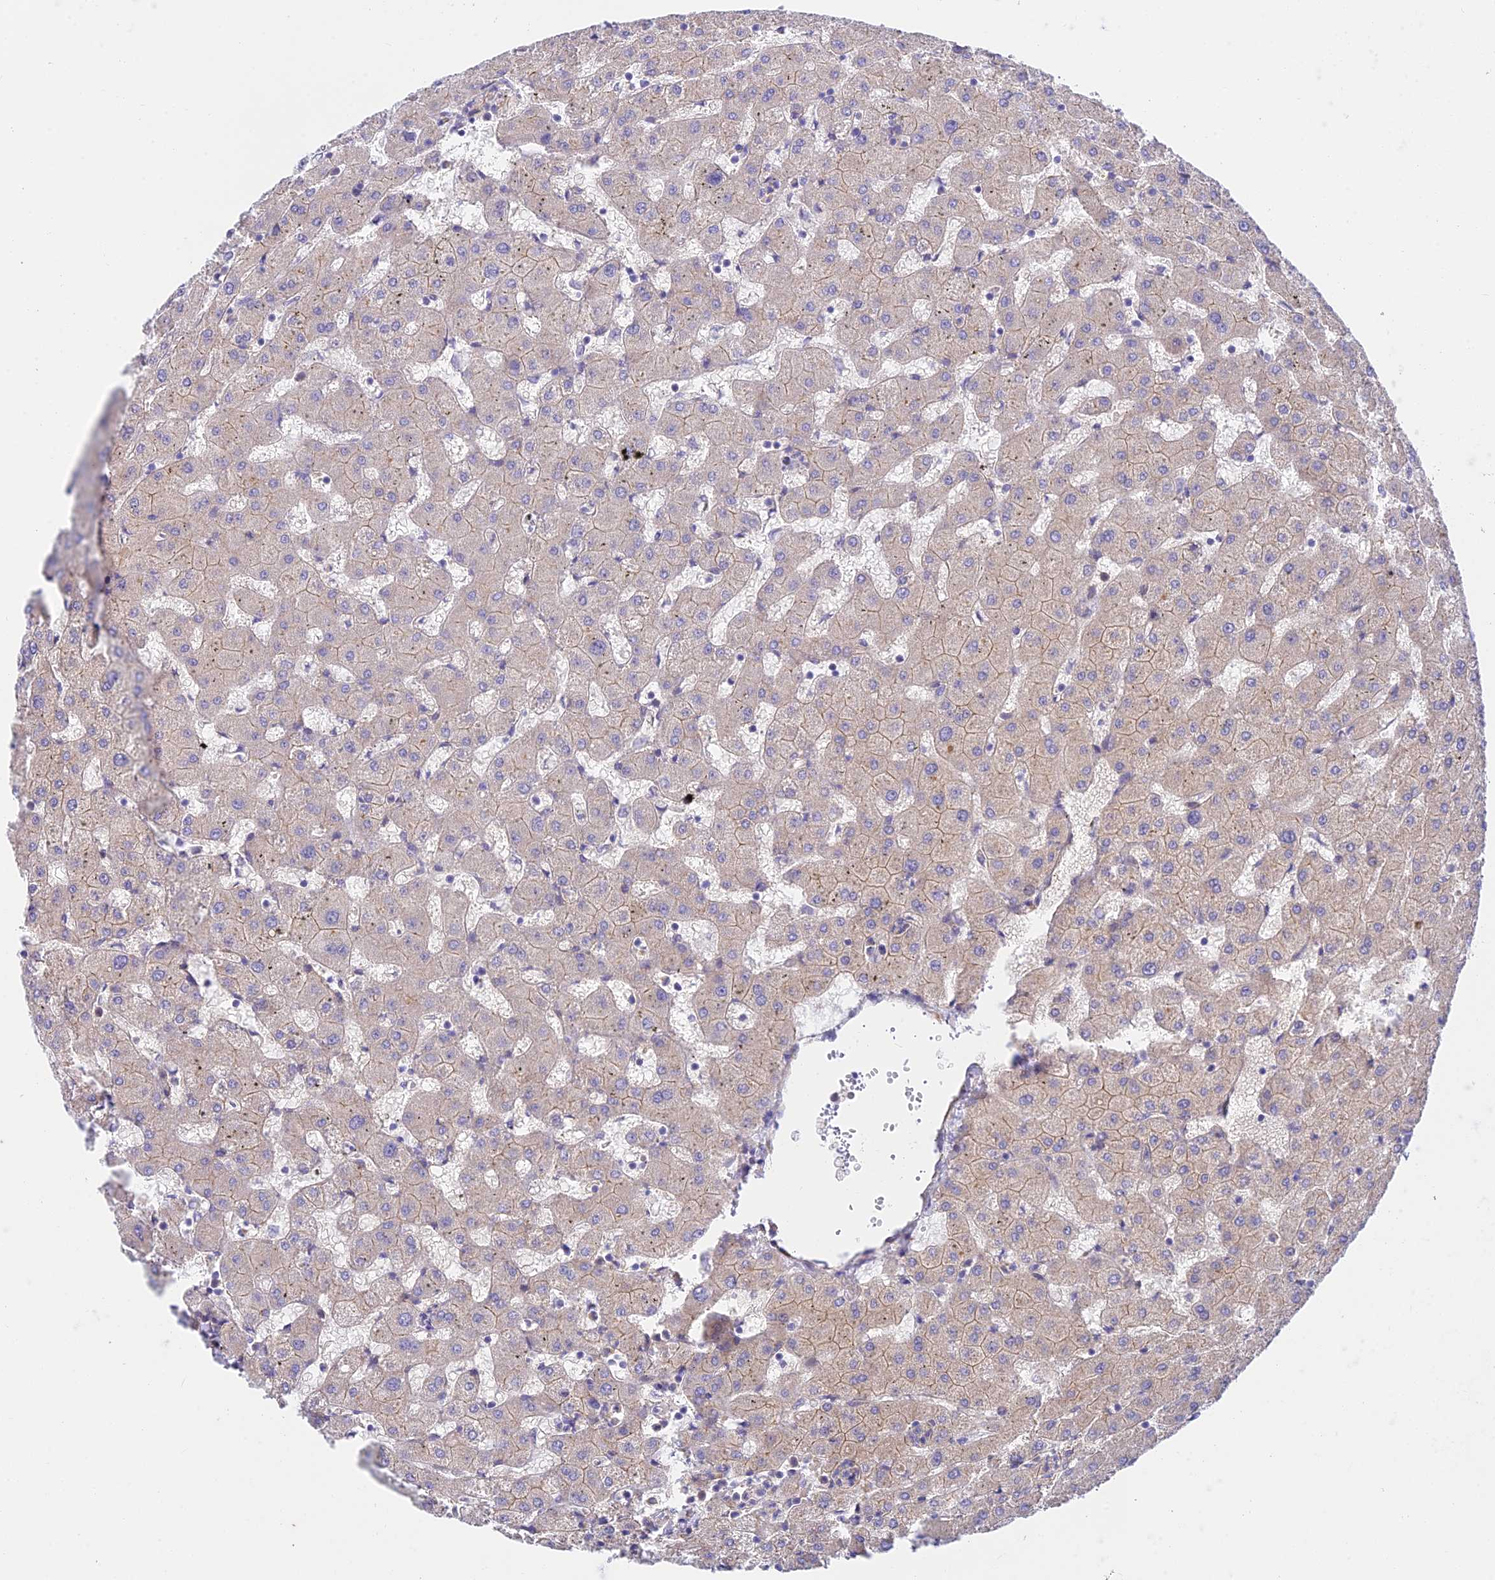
{"staining": {"intensity": "weak", "quantity": "<25%", "location": "cytoplasmic/membranous"}, "tissue": "liver", "cell_type": "Cholangiocytes", "image_type": "normal", "snomed": [{"axis": "morphology", "description": "Normal tissue, NOS"}, {"axis": "topography", "description": "Liver"}], "caption": "DAB (3,3'-diaminobenzidine) immunohistochemical staining of normal human liver demonstrates no significant positivity in cholangiocytes.", "gene": "ANKRD50", "patient": {"sex": "female", "age": 63}}